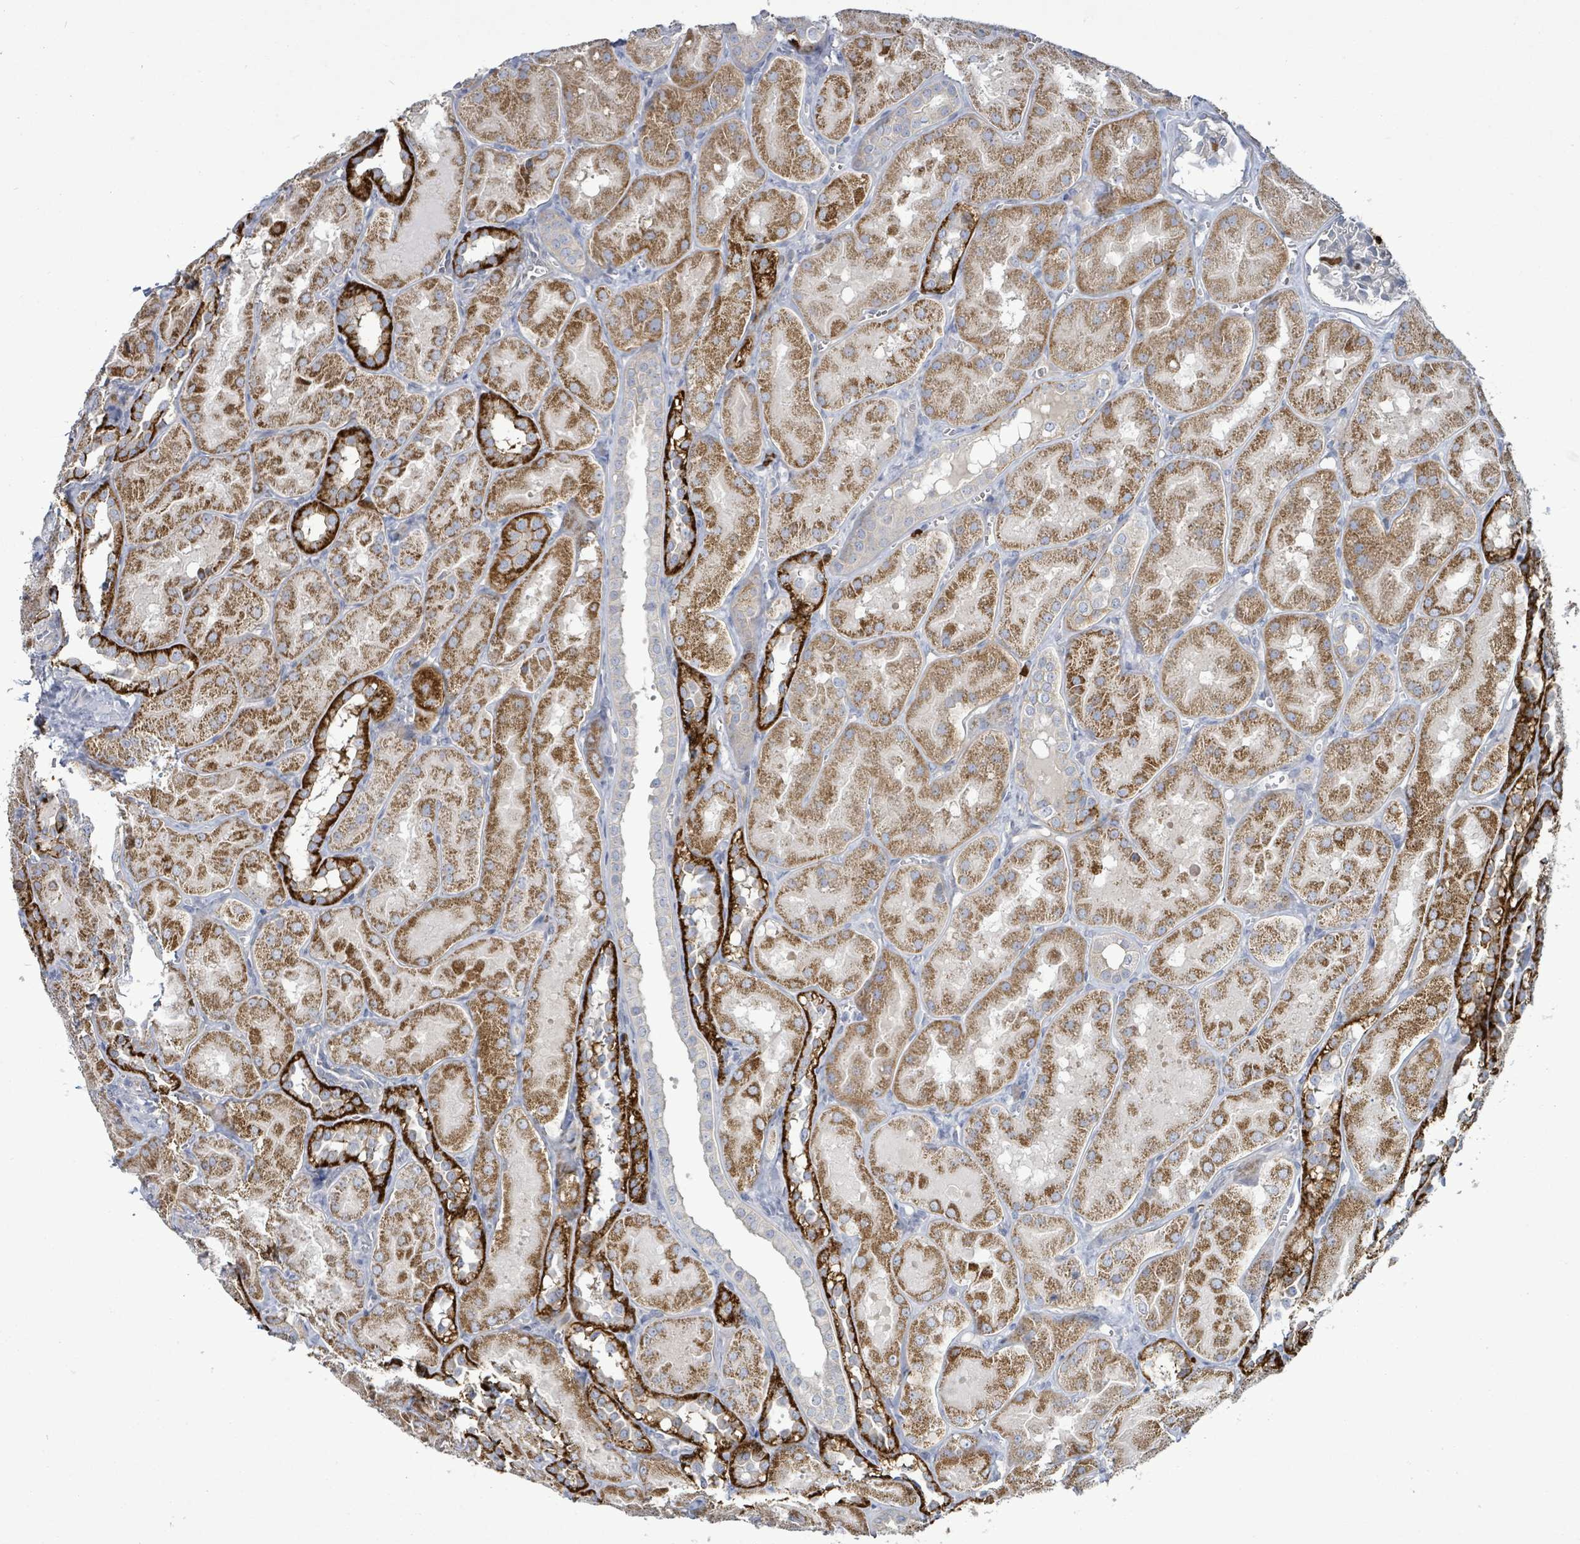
{"staining": {"intensity": "strong", "quantity": "<25%", "location": "cytoplasmic/membranous"}, "tissue": "kidney", "cell_type": "Cells in glomeruli", "image_type": "normal", "snomed": [{"axis": "morphology", "description": "Normal tissue, NOS"}, {"axis": "topography", "description": "Kidney"}, {"axis": "topography", "description": "Urinary bladder"}], "caption": "Kidney stained with immunohistochemistry (IHC) displays strong cytoplasmic/membranous expression in approximately <25% of cells in glomeruli. (DAB = brown stain, brightfield microscopy at high magnification).", "gene": "FAM210A", "patient": {"sex": "male", "age": 16}}